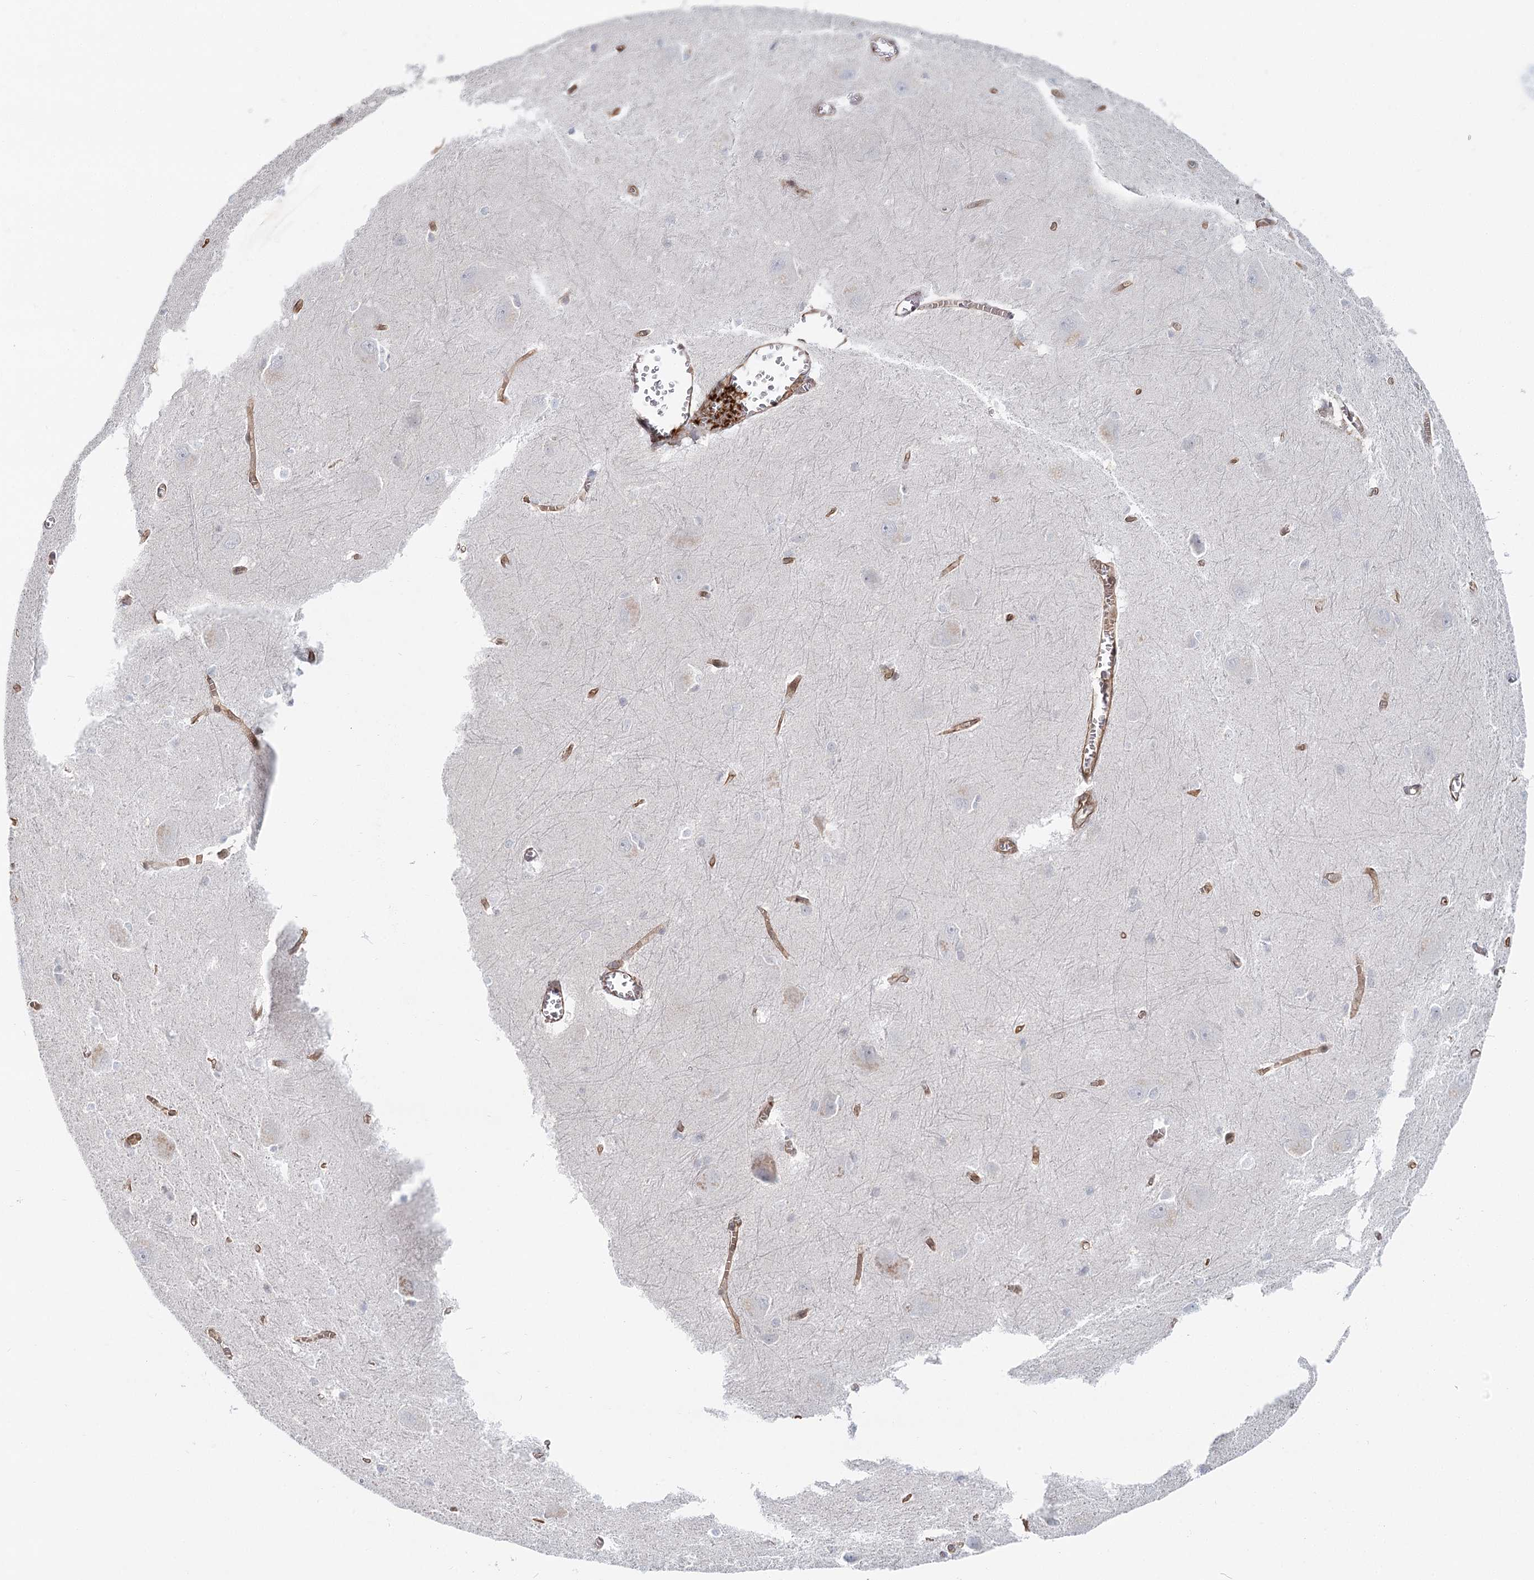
{"staining": {"intensity": "negative", "quantity": "none", "location": "none"}, "tissue": "caudate", "cell_type": "Glial cells", "image_type": "normal", "snomed": [{"axis": "morphology", "description": "Normal tissue, NOS"}, {"axis": "topography", "description": "Lateral ventricle wall"}], "caption": "The IHC image has no significant staining in glial cells of caudate. Nuclei are stained in blue.", "gene": "ZFYVE28", "patient": {"sex": "male", "age": 37}}